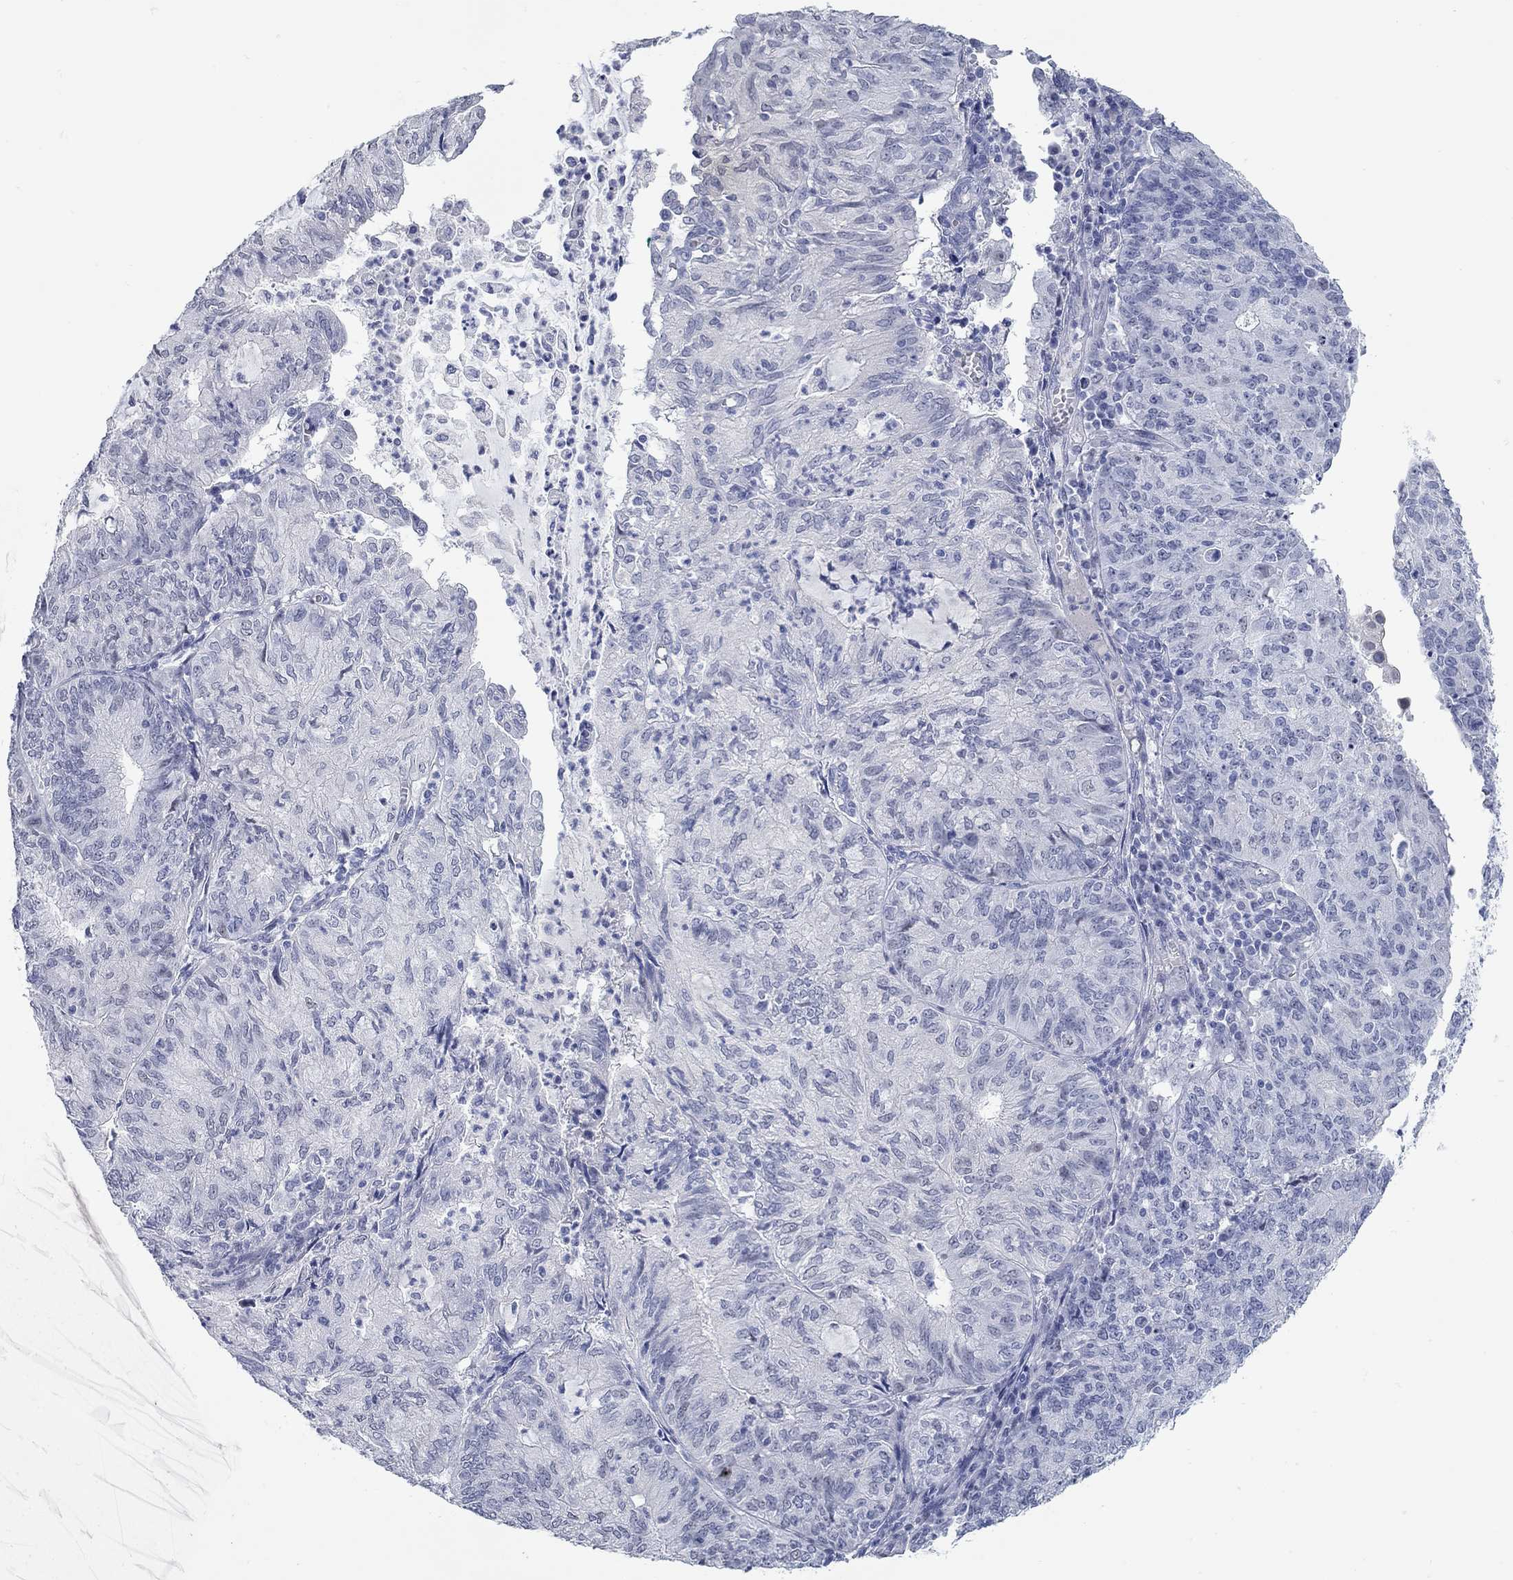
{"staining": {"intensity": "negative", "quantity": "none", "location": "none"}, "tissue": "endometrial cancer", "cell_type": "Tumor cells", "image_type": "cancer", "snomed": [{"axis": "morphology", "description": "Adenocarcinoma, NOS"}, {"axis": "topography", "description": "Endometrium"}], "caption": "Adenocarcinoma (endometrial) stained for a protein using IHC demonstrates no expression tumor cells.", "gene": "WASF3", "patient": {"sex": "female", "age": 82}}